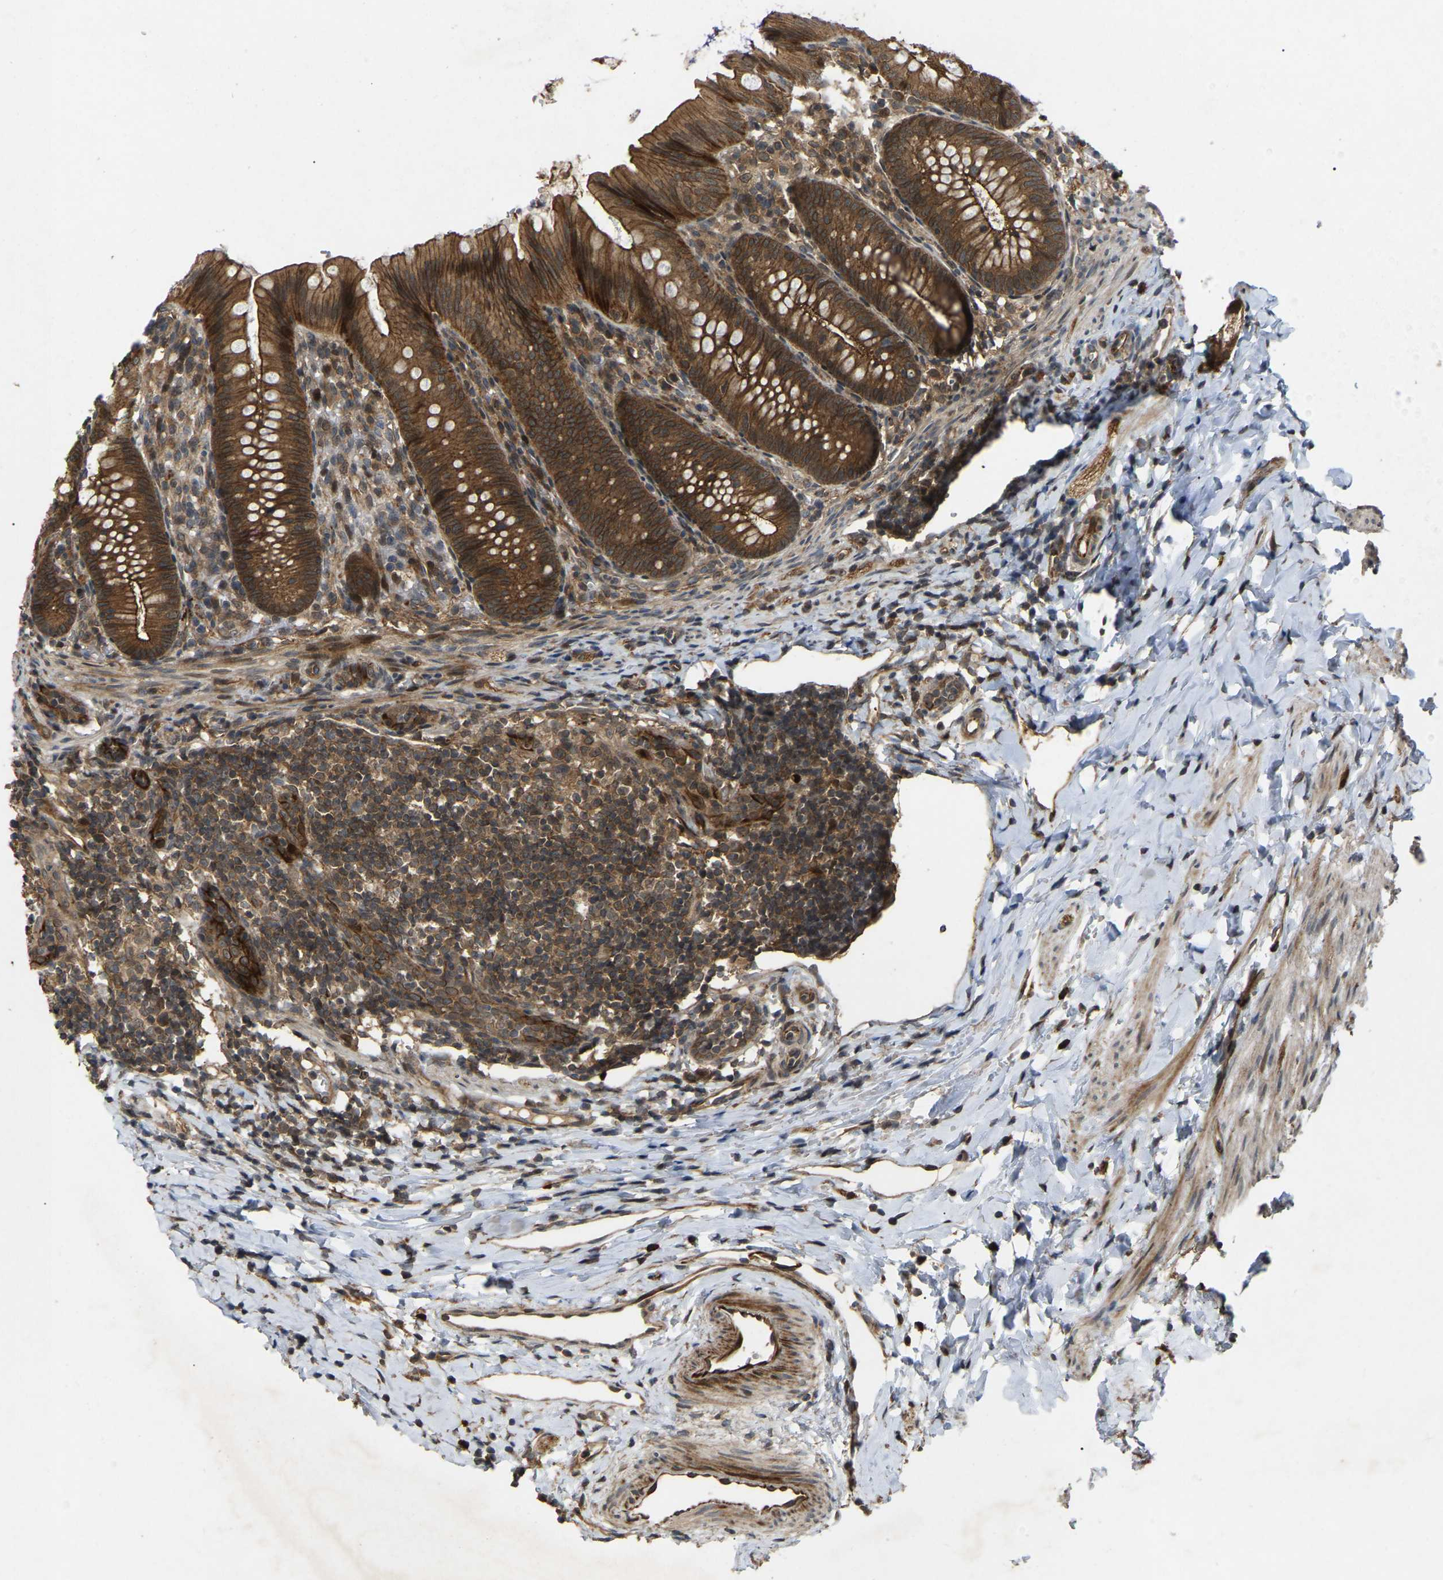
{"staining": {"intensity": "strong", "quantity": ">75%", "location": "cytoplasmic/membranous"}, "tissue": "appendix", "cell_type": "Glandular cells", "image_type": "normal", "snomed": [{"axis": "morphology", "description": "Normal tissue, NOS"}, {"axis": "topography", "description": "Appendix"}], "caption": "DAB (3,3'-diaminobenzidine) immunohistochemical staining of benign appendix demonstrates strong cytoplasmic/membranous protein staining in approximately >75% of glandular cells. Immunohistochemistry (ihc) stains the protein in brown and the nuclei are stained blue.", "gene": "KIAA1549", "patient": {"sex": "male", "age": 1}}